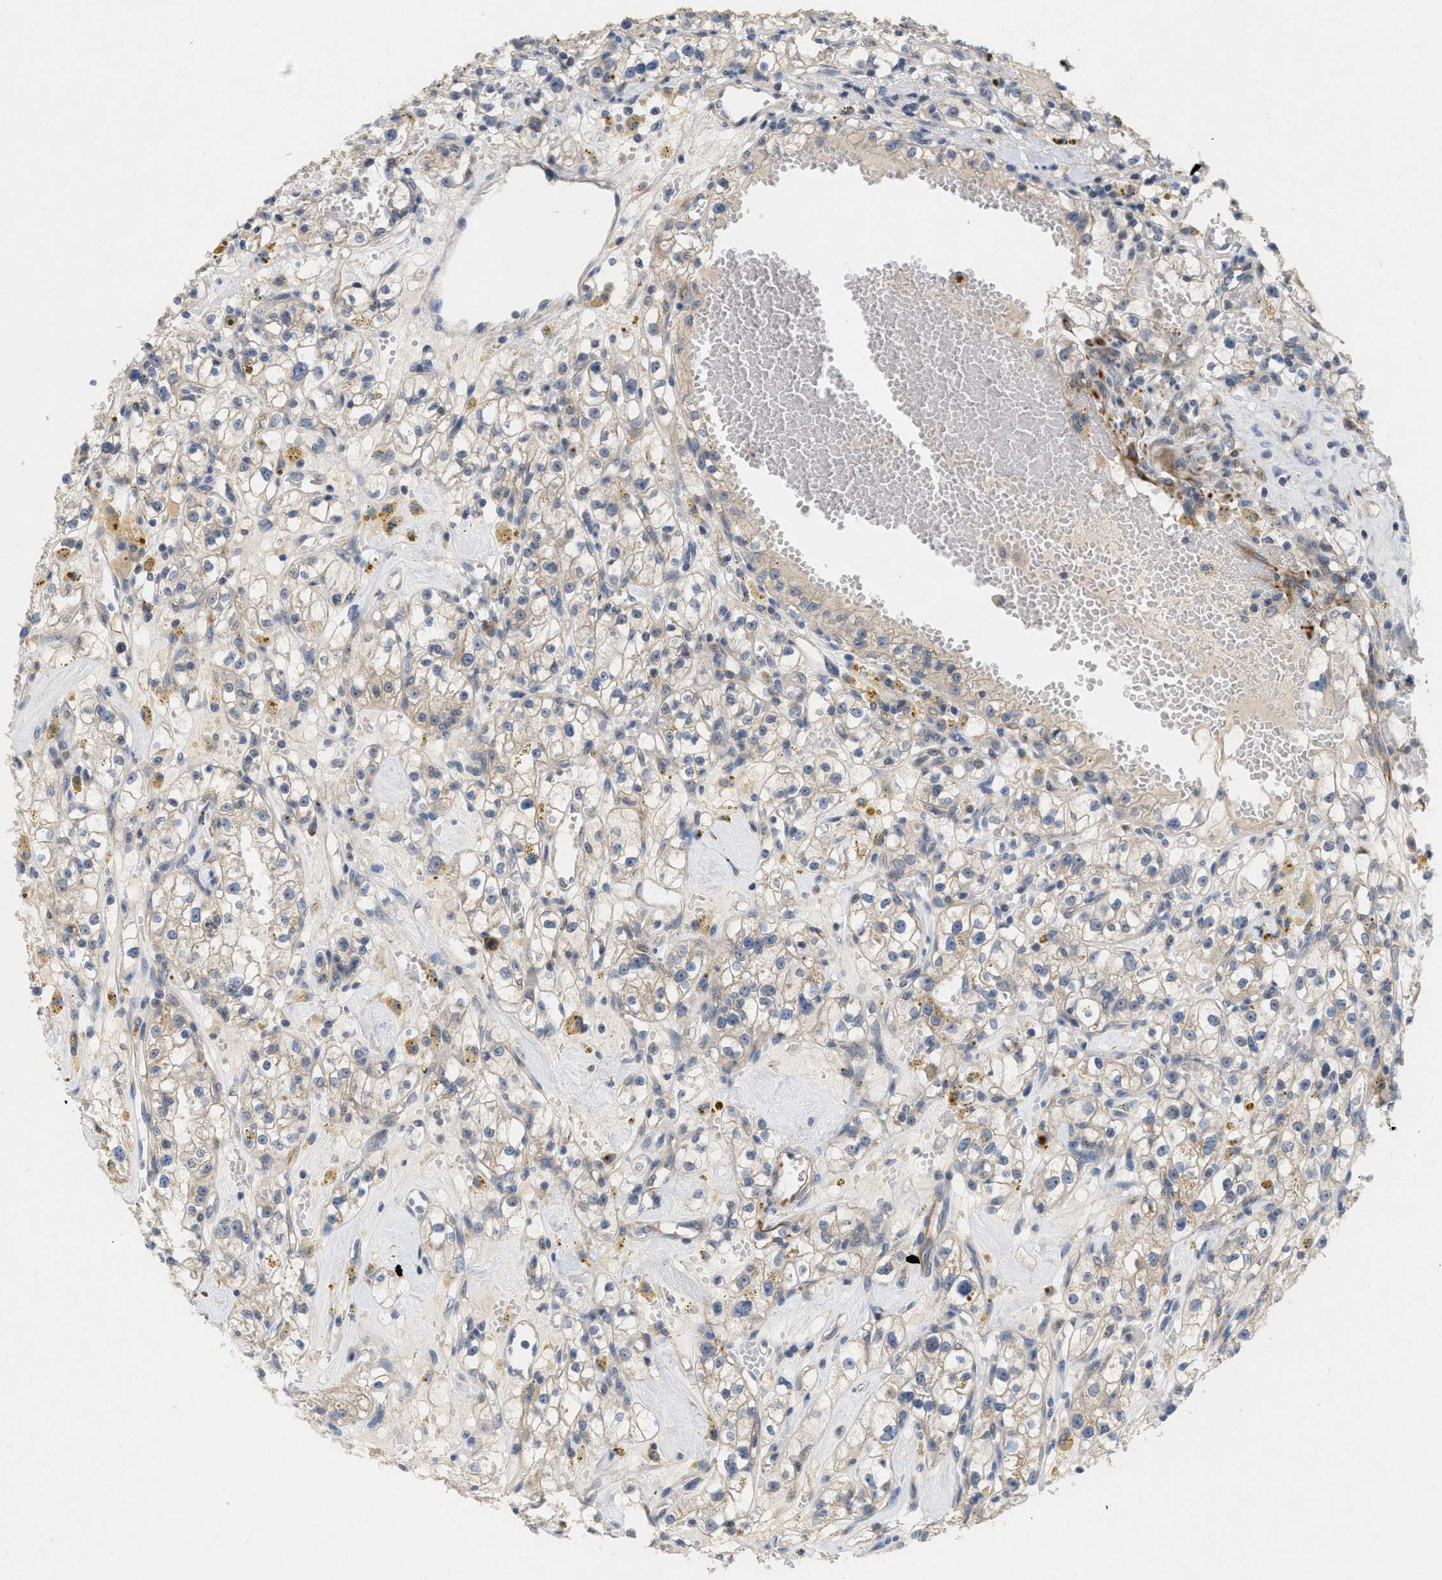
{"staining": {"intensity": "weak", "quantity": "<25%", "location": "cytoplasmic/membranous"}, "tissue": "renal cancer", "cell_type": "Tumor cells", "image_type": "cancer", "snomed": [{"axis": "morphology", "description": "Adenocarcinoma, NOS"}, {"axis": "topography", "description": "Kidney"}], "caption": "Tumor cells show no significant staining in renal adenocarcinoma.", "gene": "UBAP2", "patient": {"sex": "male", "age": 56}}